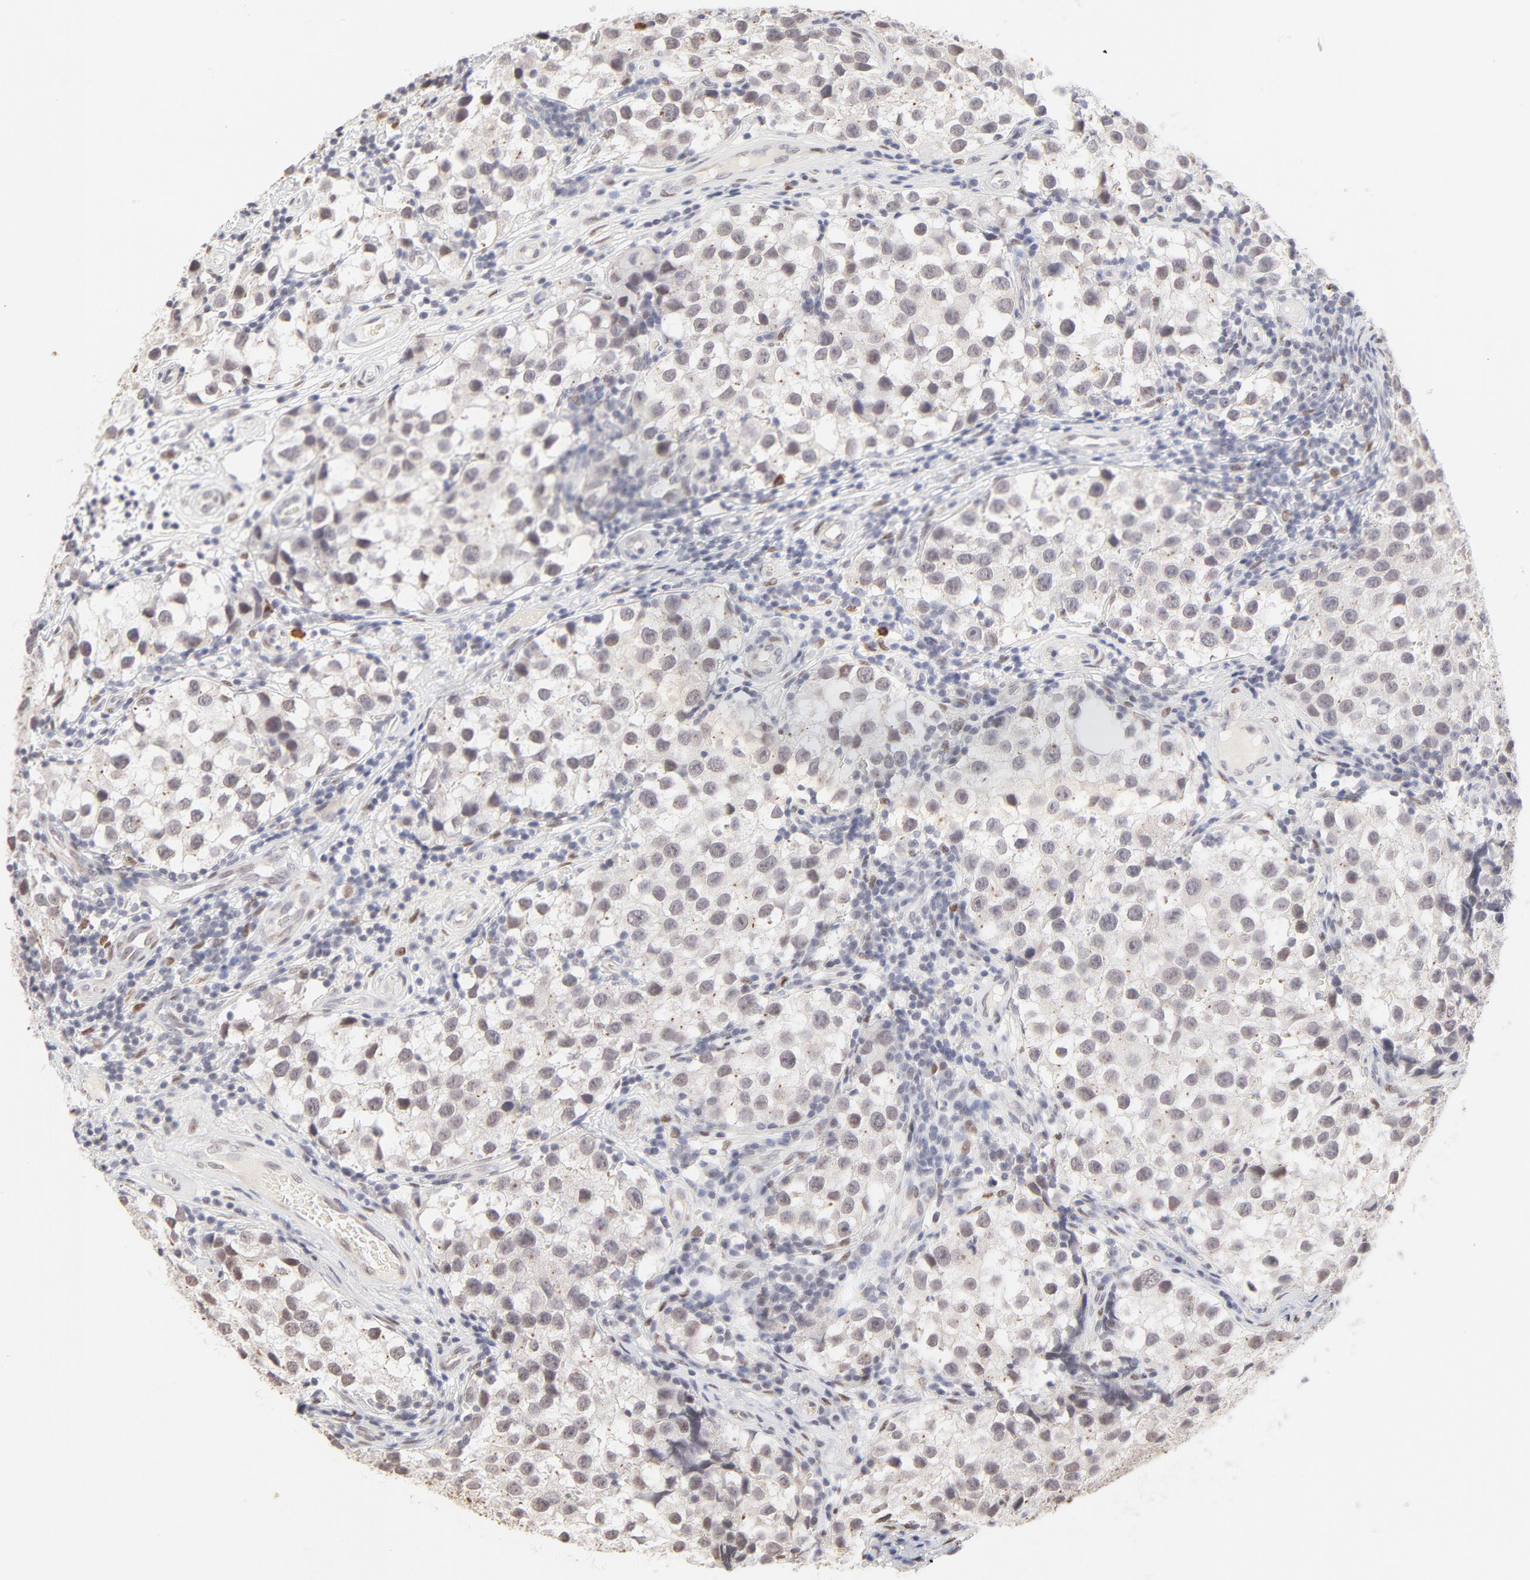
{"staining": {"intensity": "weak", "quantity": "<25%", "location": "nuclear"}, "tissue": "testis cancer", "cell_type": "Tumor cells", "image_type": "cancer", "snomed": [{"axis": "morphology", "description": "Seminoma, NOS"}, {"axis": "topography", "description": "Testis"}], "caption": "A high-resolution histopathology image shows IHC staining of testis cancer, which reveals no significant staining in tumor cells.", "gene": "PBX3", "patient": {"sex": "male", "age": 39}}